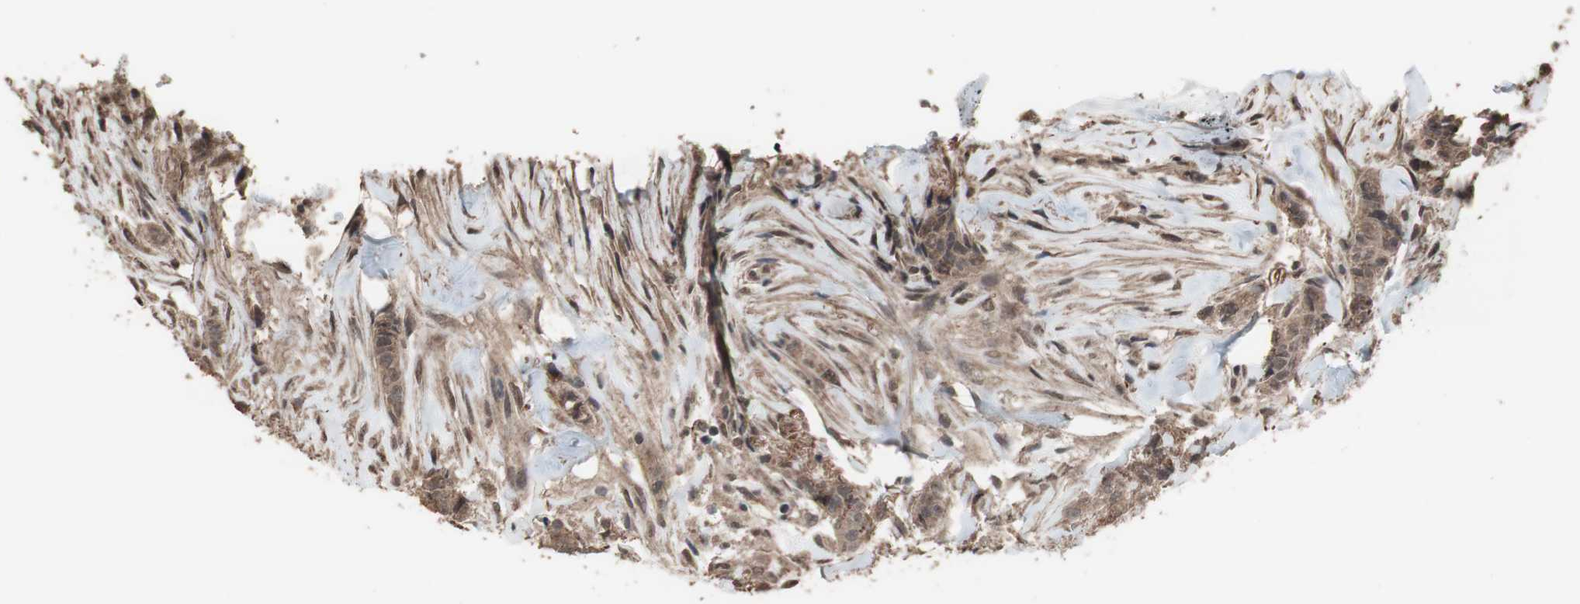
{"staining": {"intensity": "moderate", "quantity": ">75%", "location": "cytoplasmic/membranous"}, "tissue": "breast cancer", "cell_type": "Tumor cells", "image_type": "cancer", "snomed": [{"axis": "morphology", "description": "Duct carcinoma"}, {"axis": "topography", "description": "Breast"}], "caption": "Breast invasive ductal carcinoma stained with a protein marker exhibits moderate staining in tumor cells.", "gene": "KANSL1", "patient": {"sex": "female", "age": 40}}